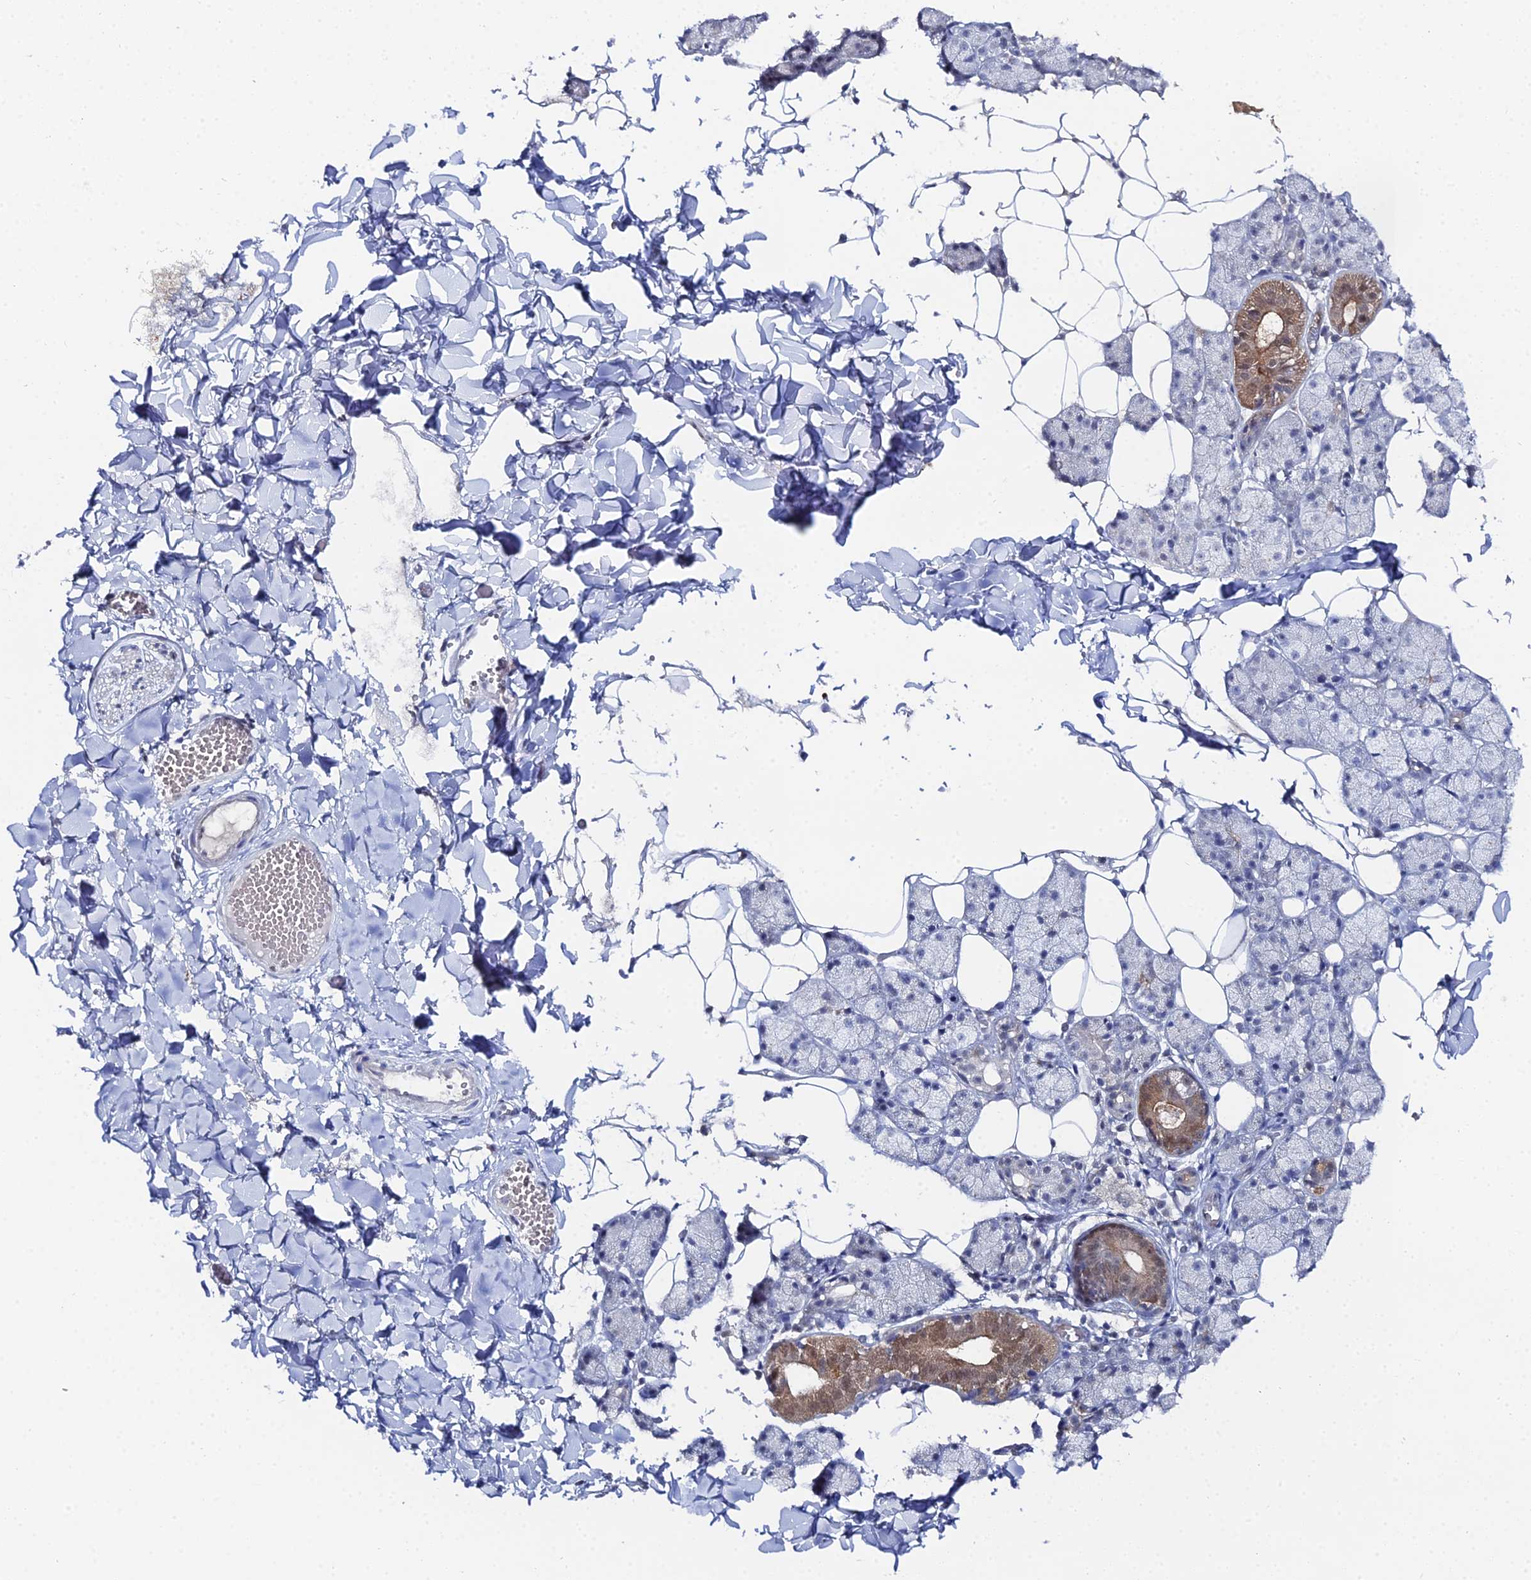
{"staining": {"intensity": "moderate", "quantity": "<25%", "location": "cytoplasmic/membranous,nuclear"}, "tissue": "salivary gland", "cell_type": "Glandular cells", "image_type": "normal", "snomed": [{"axis": "morphology", "description": "Normal tissue, NOS"}, {"axis": "topography", "description": "Salivary gland"}], "caption": "The histopathology image reveals immunohistochemical staining of normal salivary gland. There is moderate cytoplasmic/membranous,nuclear expression is present in approximately <25% of glandular cells.", "gene": "THAP4", "patient": {"sex": "female", "age": 33}}